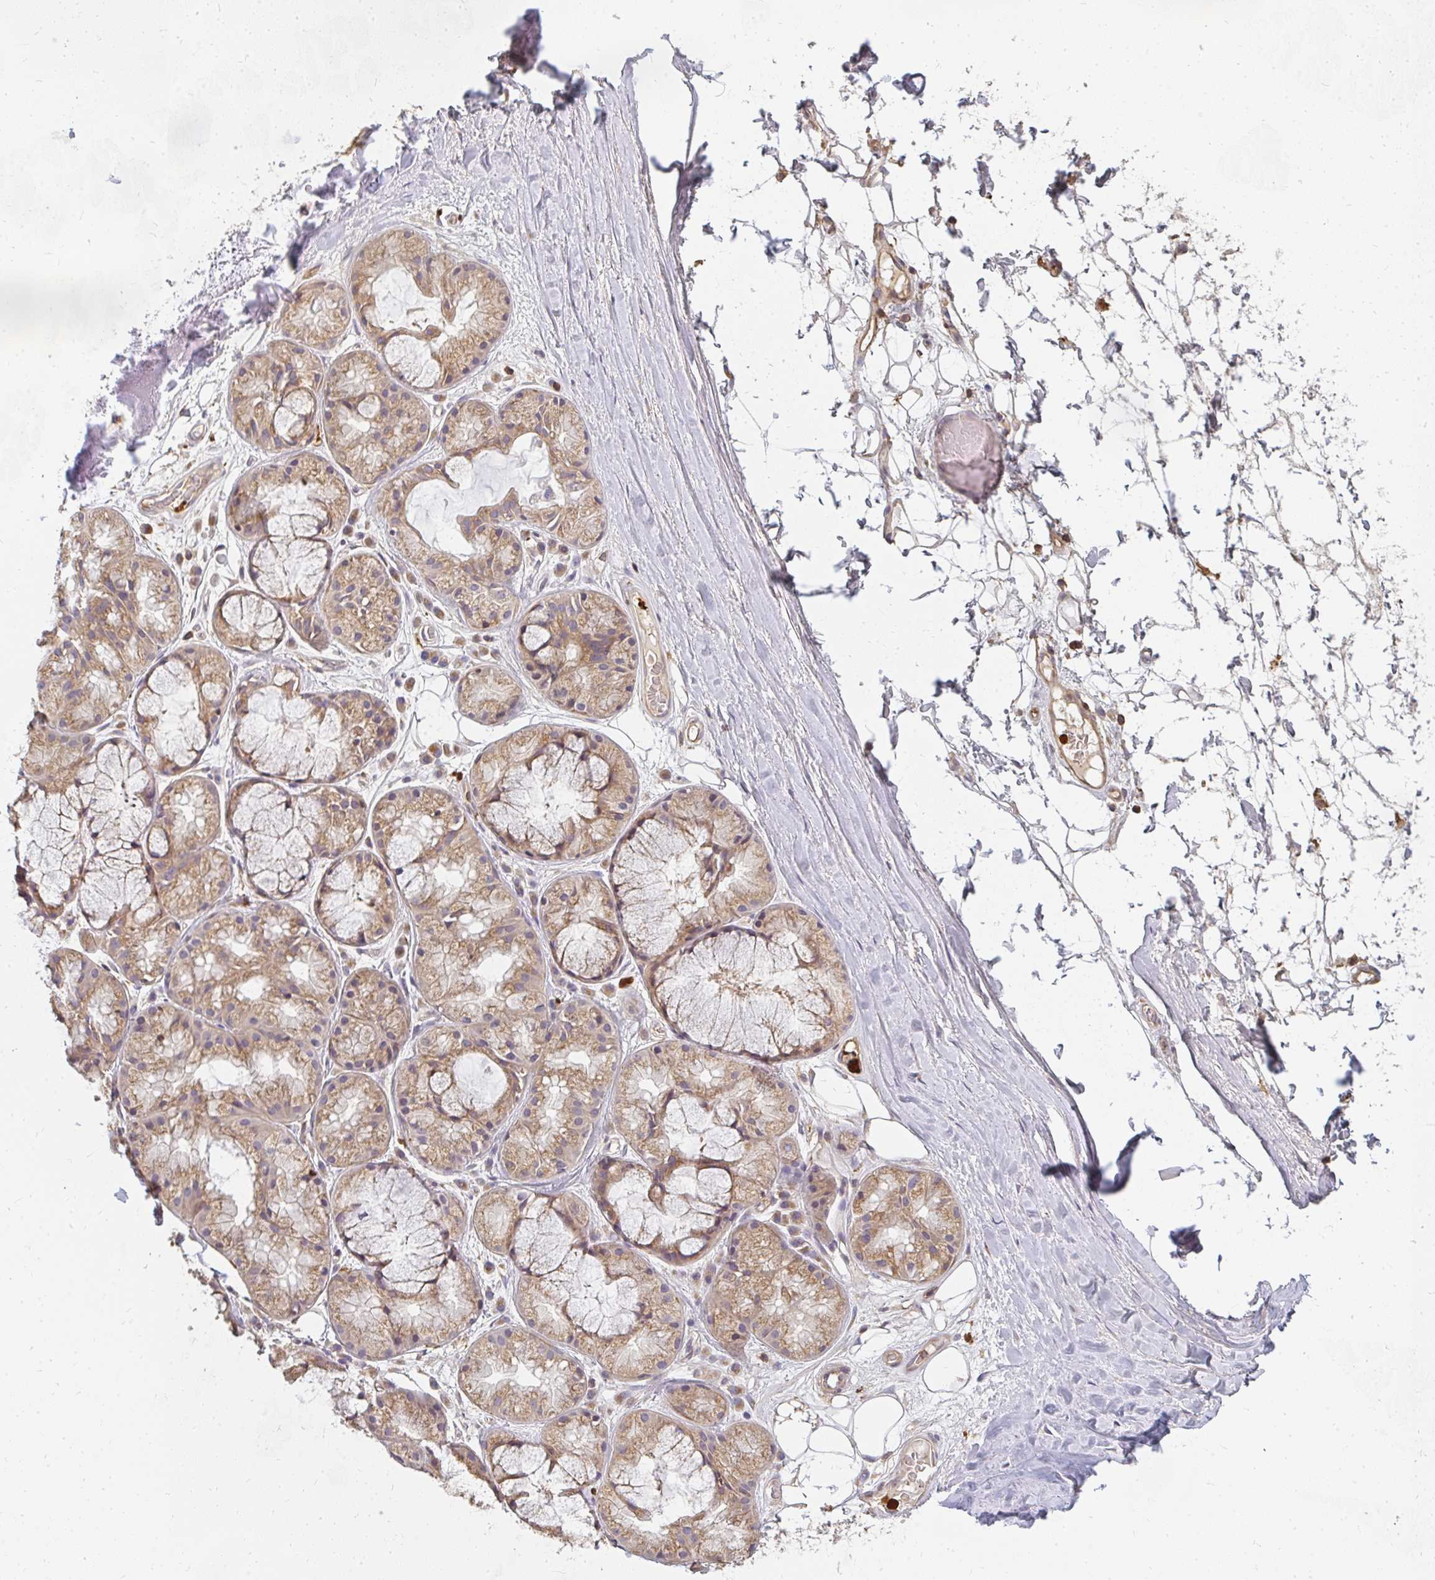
{"staining": {"intensity": "negative", "quantity": "none", "location": "none"}, "tissue": "adipose tissue", "cell_type": "Adipocytes", "image_type": "normal", "snomed": [{"axis": "morphology", "description": "Normal tissue, NOS"}, {"axis": "topography", "description": "Lymph node"}, {"axis": "topography", "description": "Cartilage tissue"}, {"axis": "topography", "description": "Nasopharynx"}], "caption": "High power microscopy image of an IHC micrograph of unremarkable adipose tissue, revealing no significant expression in adipocytes.", "gene": "CNTRL", "patient": {"sex": "male", "age": 63}}